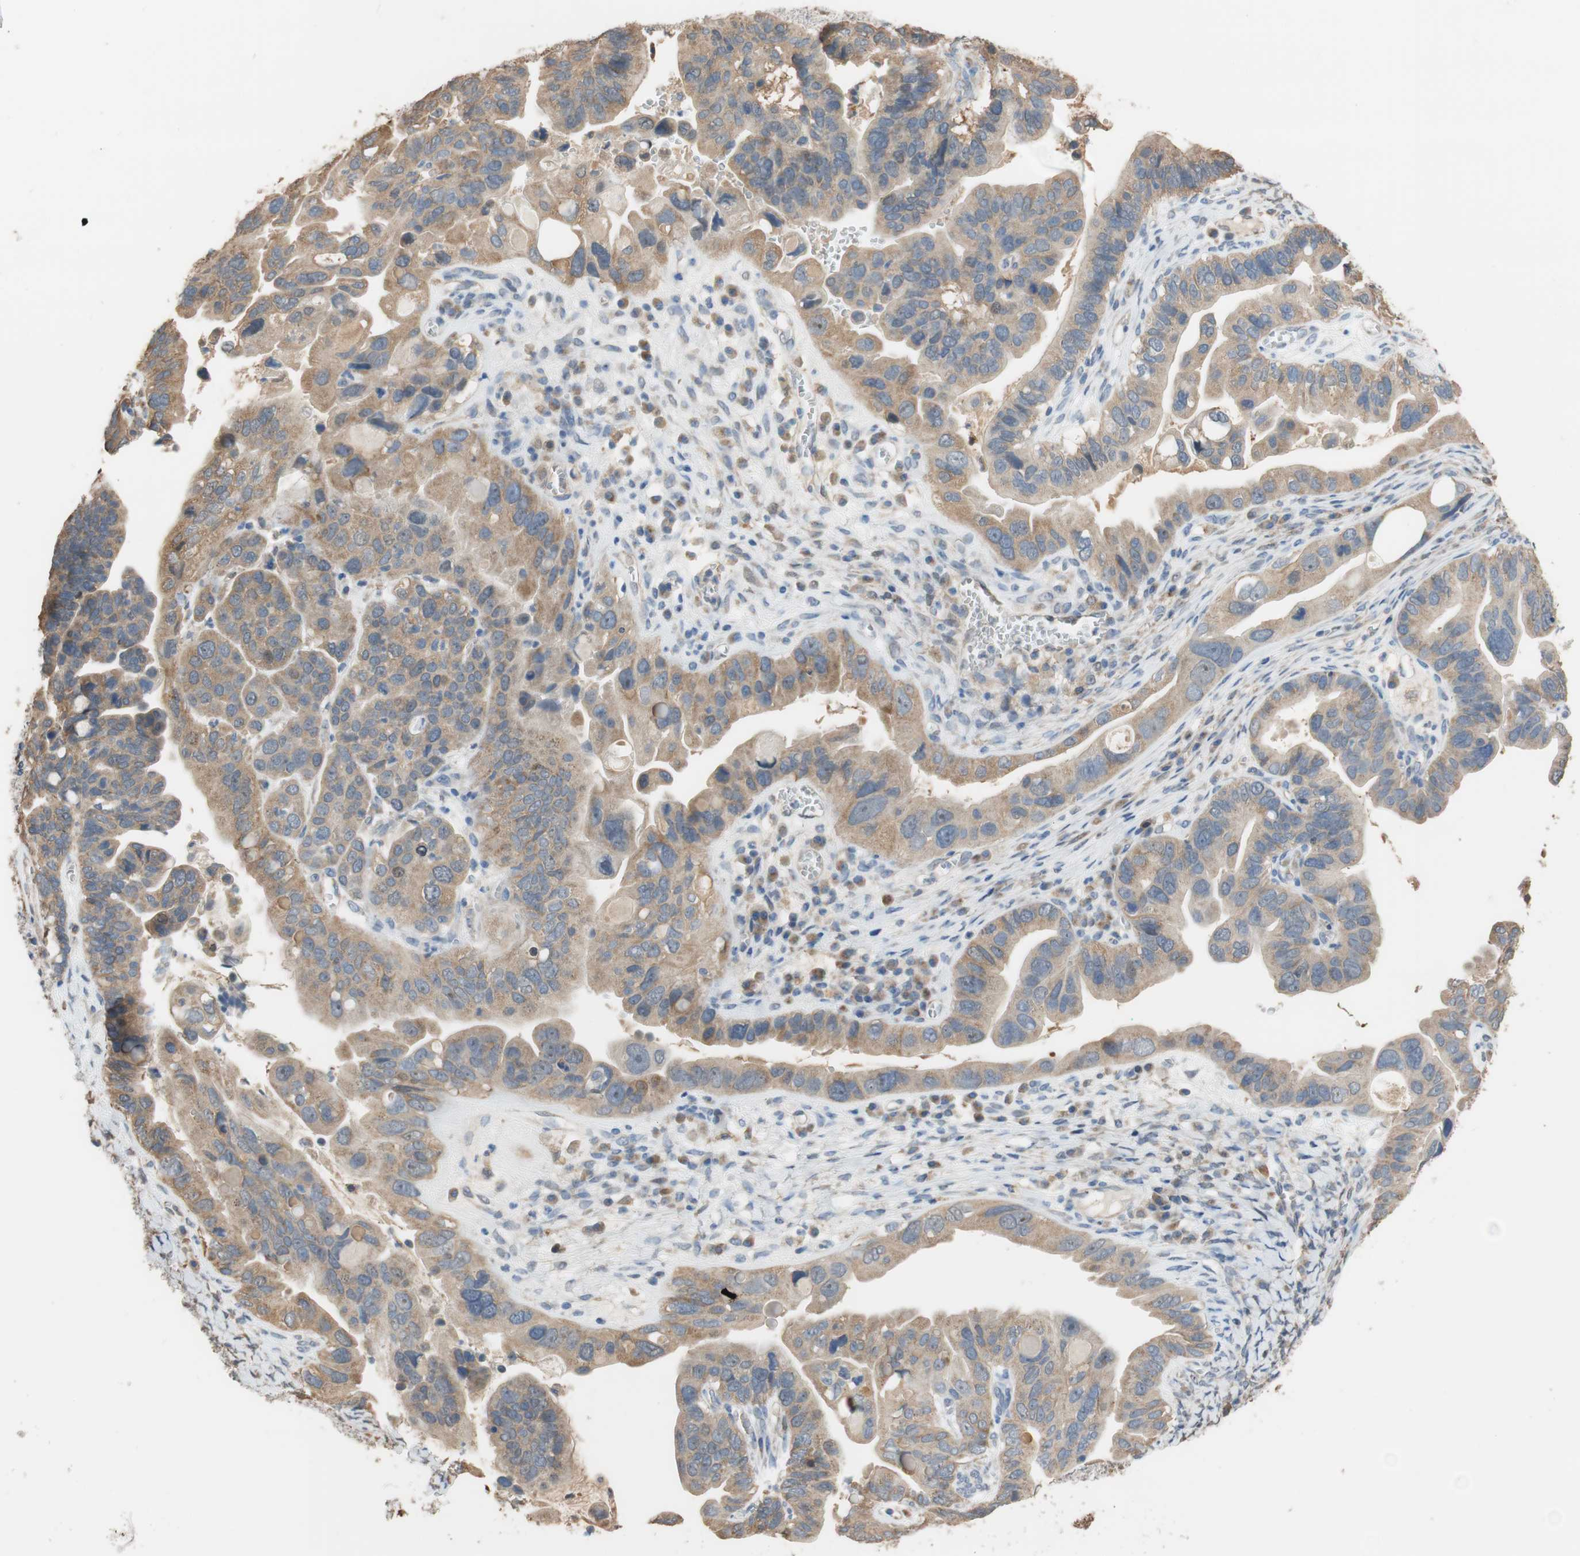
{"staining": {"intensity": "strong", "quantity": "25%-75%", "location": "cytoplasmic/membranous"}, "tissue": "ovarian cancer", "cell_type": "Tumor cells", "image_type": "cancer", "snomed": [{"axis": "morphology", "description": "Cystadenocarcinoma, serous, NOS"}, {"axis": "topography", "description": "Ovary"}], "caption": "Protein staining exhibits strong cytoplasmic/membranous expression in approximately 25%-75% of tumor cells in ovarian serous cystadenocarcinoma.", "gene": "ALDH1A2", "patient": {"sex": "female", "age": 56}}